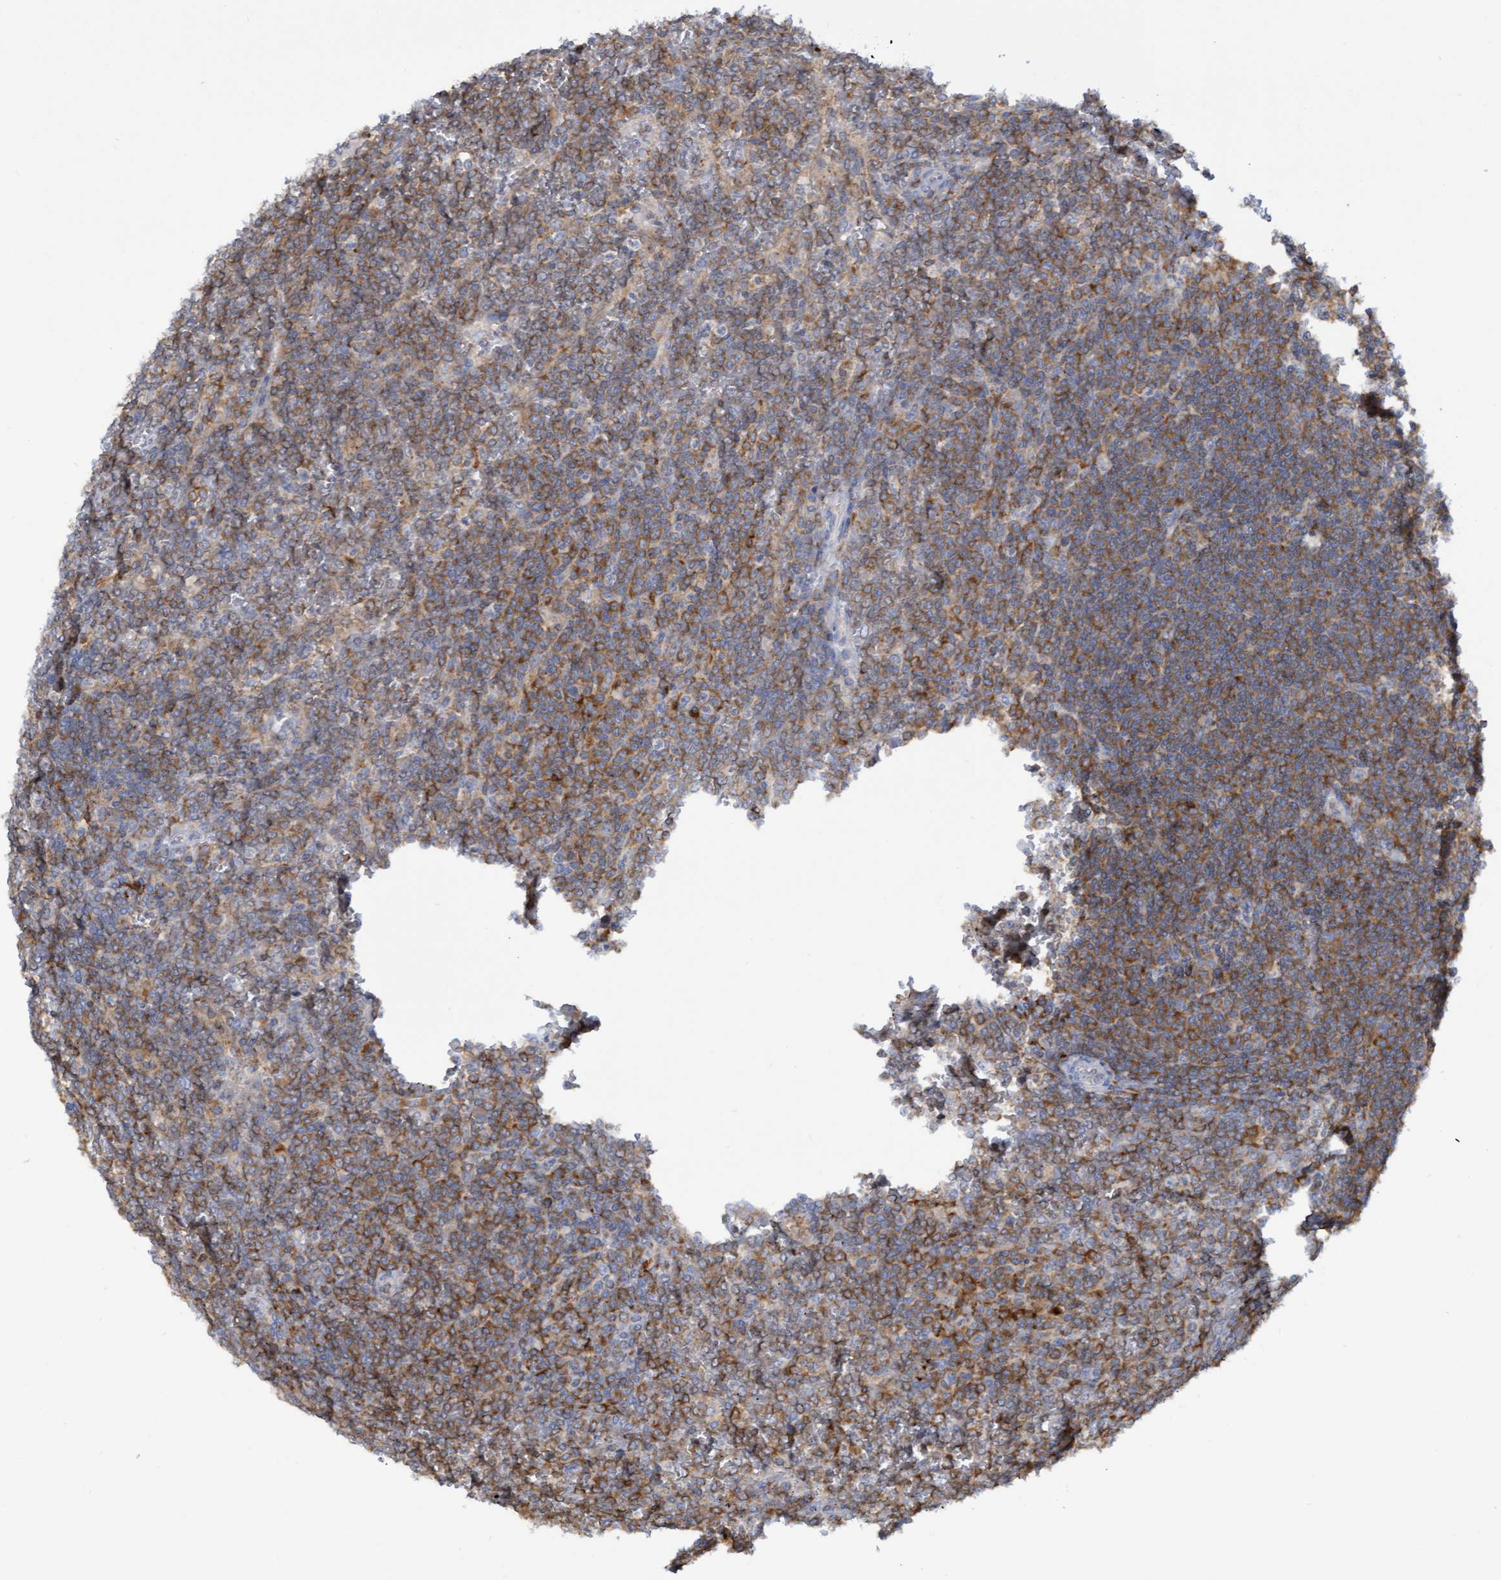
{"staining": {"intensity": "weak", "quantity": "25%-75%", "location": "cytoplasmic/membranous"}, "tissue": "lymphoma", "cell_type": "Tumor cells", "image_type": "cancer", "snomed": [{"axis": "morphology", "description": "Malignant lymphoma, non-Hodgkin's type, Low grade"}, {"axis": "topography", "description": "Spleen"}], "caption": "A micrograph showing weak cytoplasmic/membranous positivity in approximately 25%-75% of tumor cells in lymphoma, as visualized by brown immunohistochemical staining.", "gene": "FNBP1", "patient": {"sex": "female", "age": 19}}